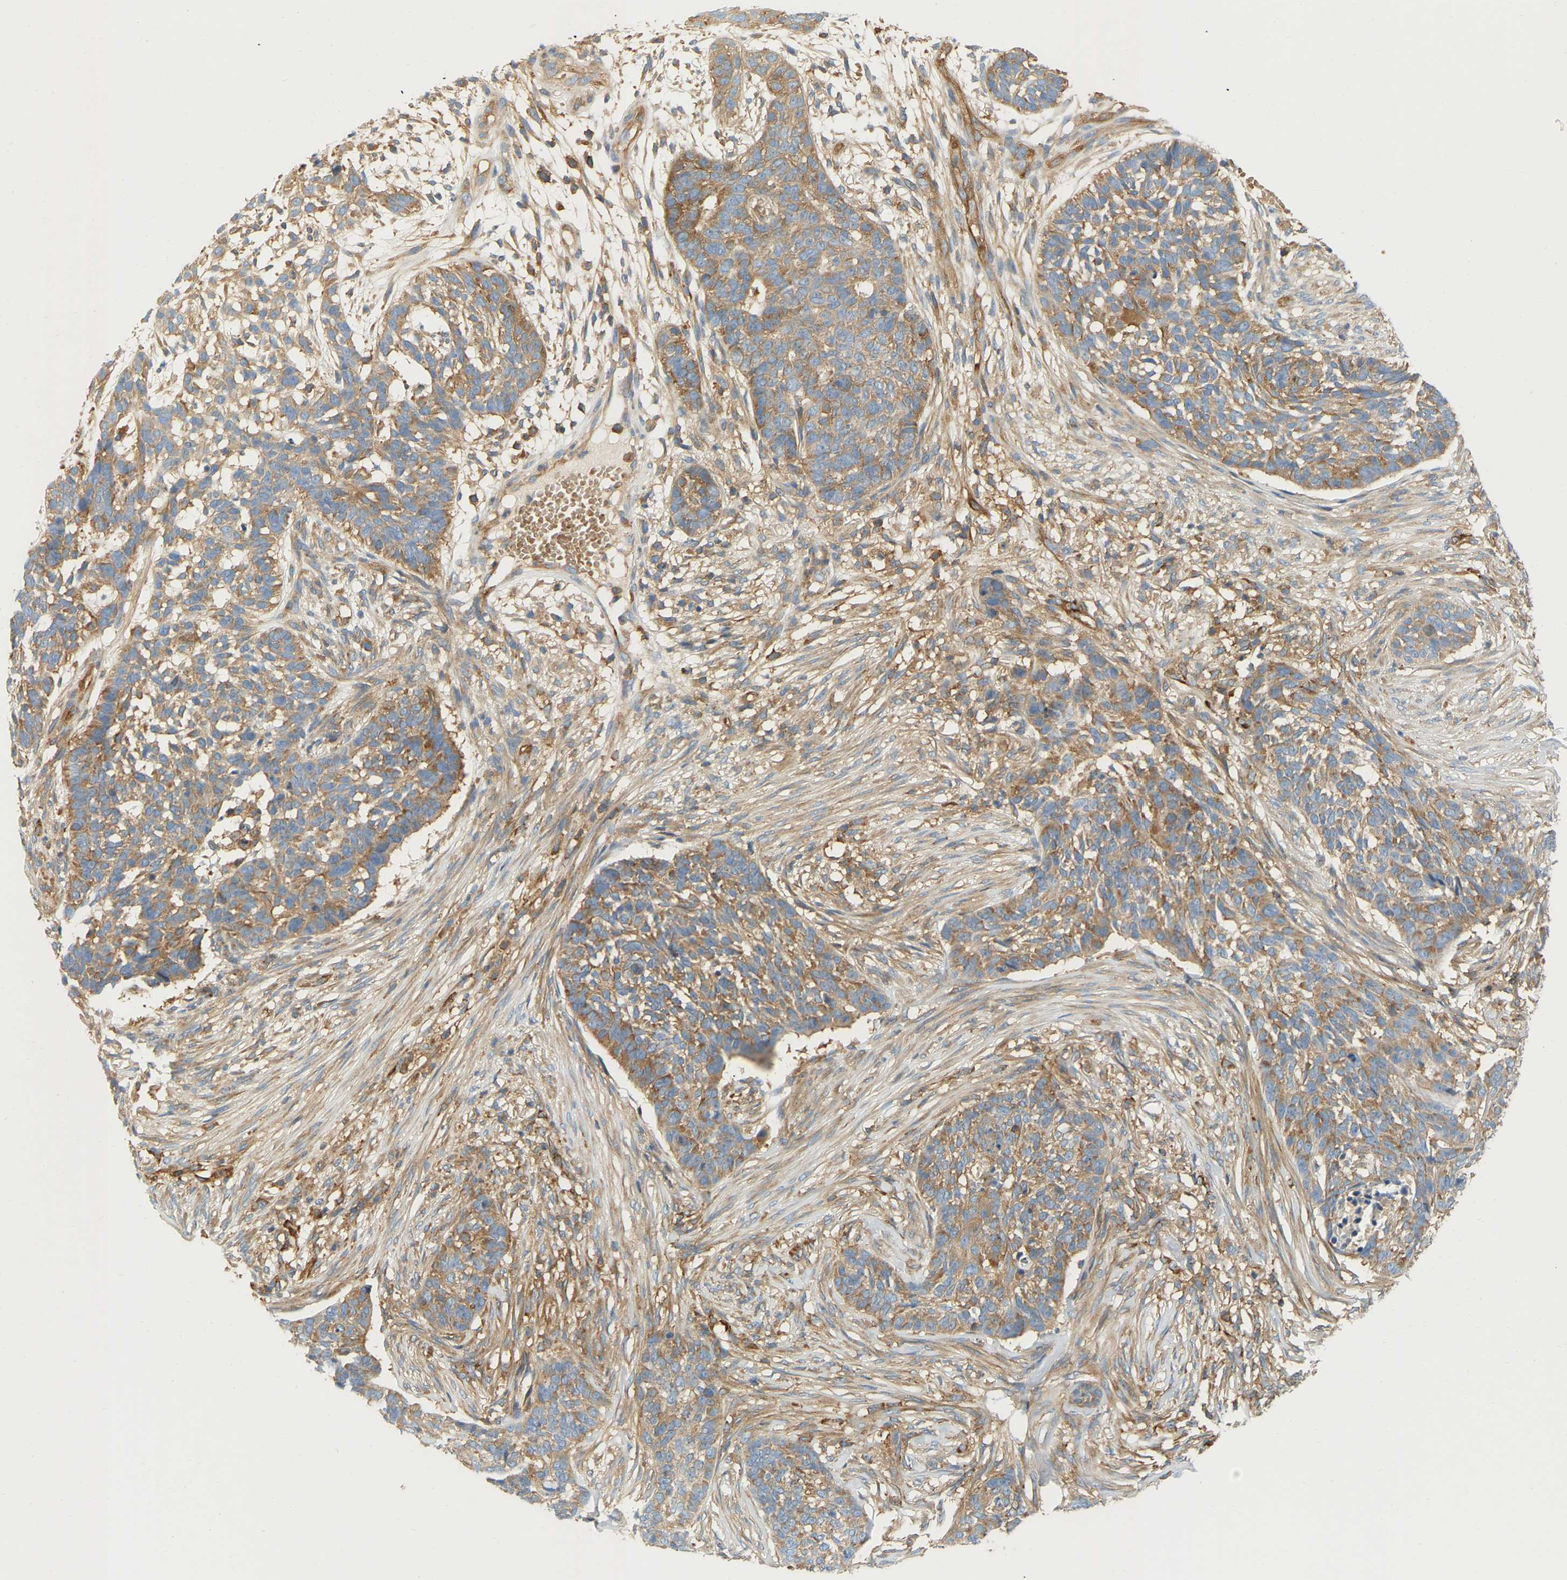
{"staining": {"intensity": "moderate", "quantity": ">75%", "location": "cytoplasmic/membranous"}, "tissue": "skin cancer", "cell_type": "Tumor cells", "image_type": "cancer", "snomed": [{"axis": "morphology", "description": "Basal cell carcinoma"}, {"axis": "topography", "description": "Skin"}], "caption": "An image of human skin cancer stained for a protein reveals moderate cytoplasmic/membranous brown staining in tumor cells. Using DAB (brown) and hematoxylin (blue) stains, captured at high magnification using brightfield microscopy.", "gene": "AKAP13", "patient": {"sex": "male", "age": 85}}